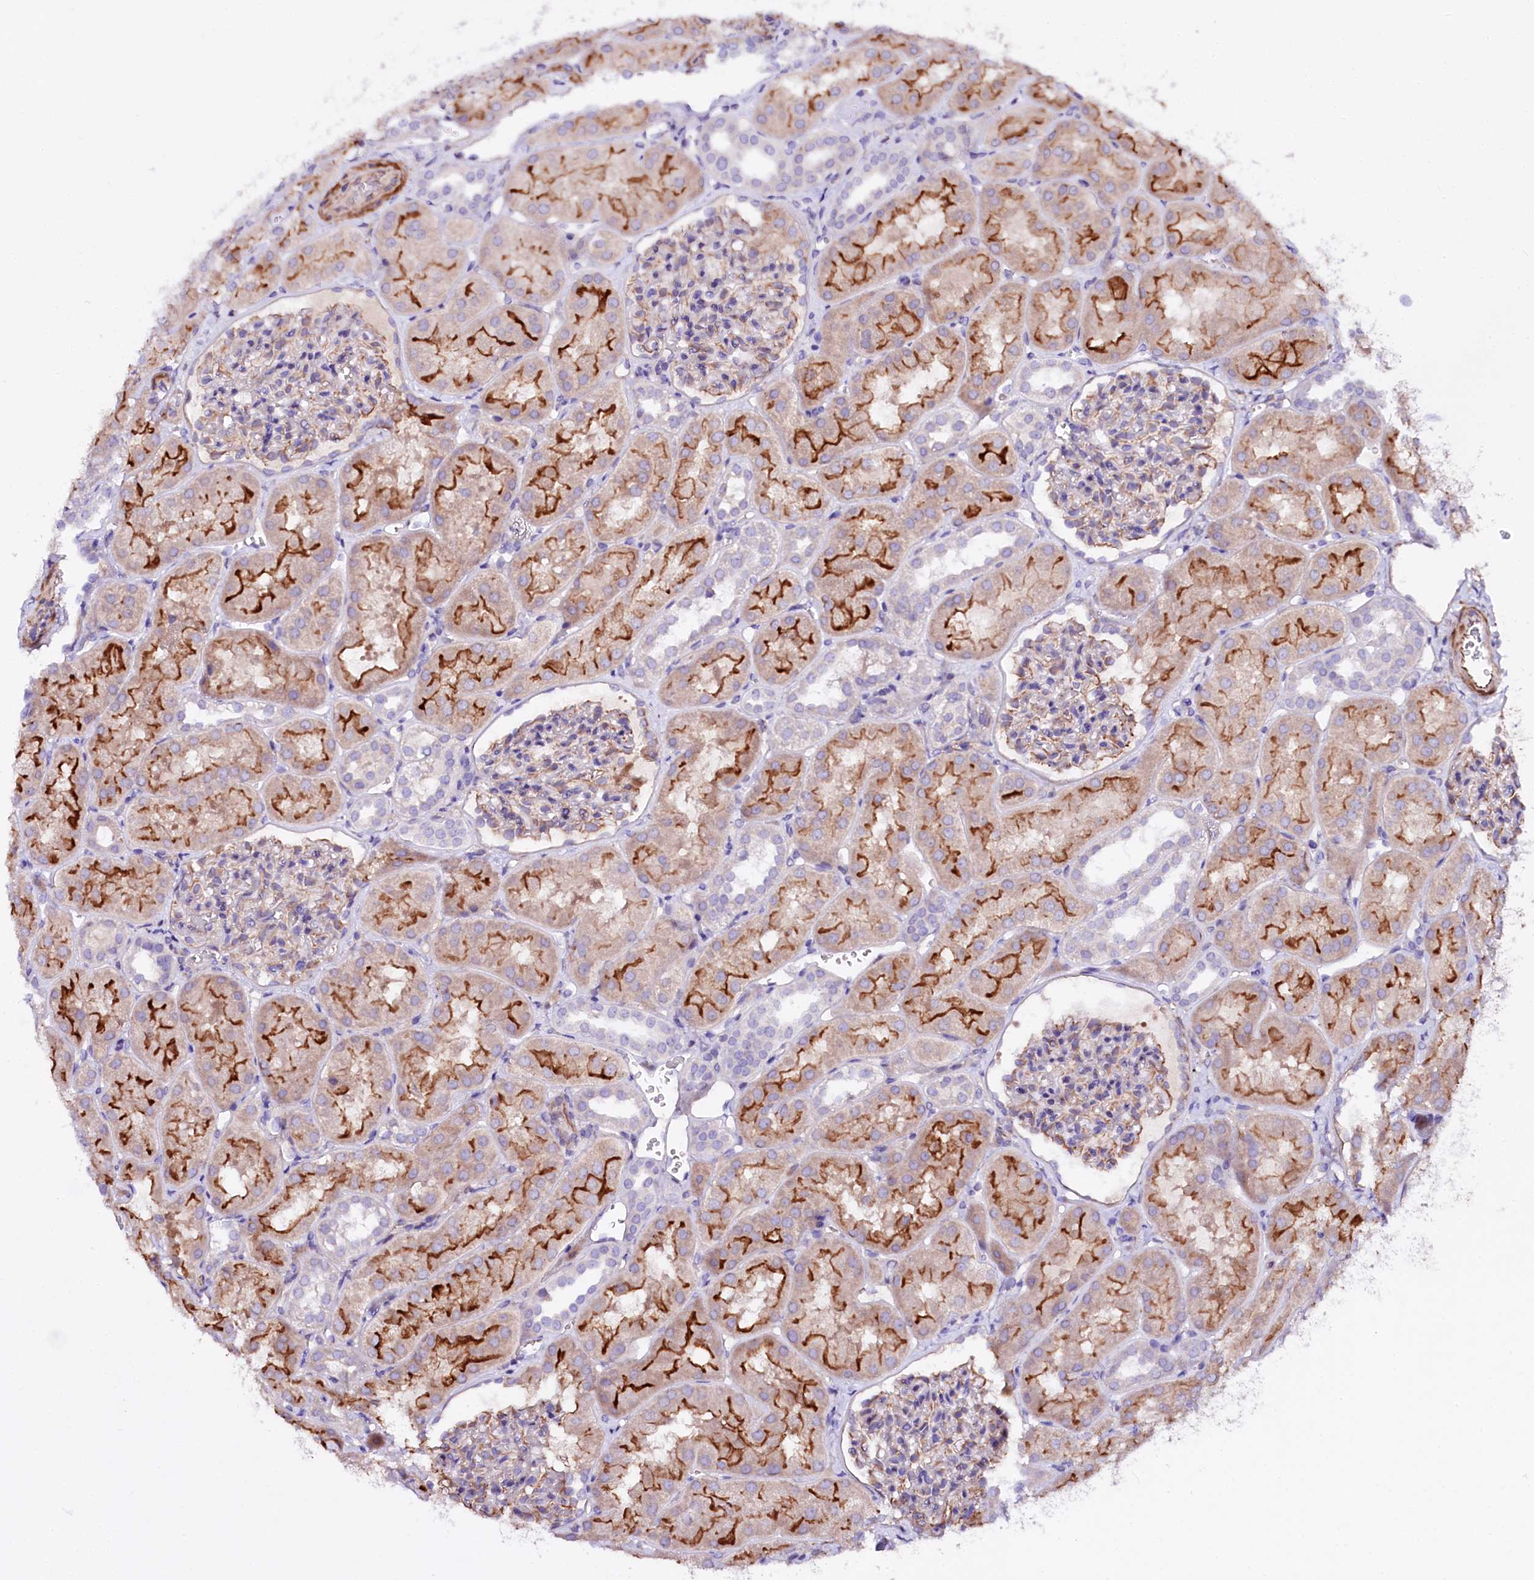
{"staining": {"intensity": "weak", "quantity": "25%-75%", "location": "cytoplasmic/membranous"}, "tissue": "kidney", "cell_type": "Cells in glomeruli", "image_type": "normal", "snomed": [{"axis": "morphology", "description": "Normal tissue, NOS"}, {"axis": "topography", "description": "Kidney"}, {"axis": "topography", "description": "Urinary bladder"}], "caption": "Weak cytoplasmic/membranous protein positivity is present in approximately 25%-75% of cells in glomeruli in kidney.", "gene": "SLC7A1", "patient": {"sex": "male", "age": 16}}